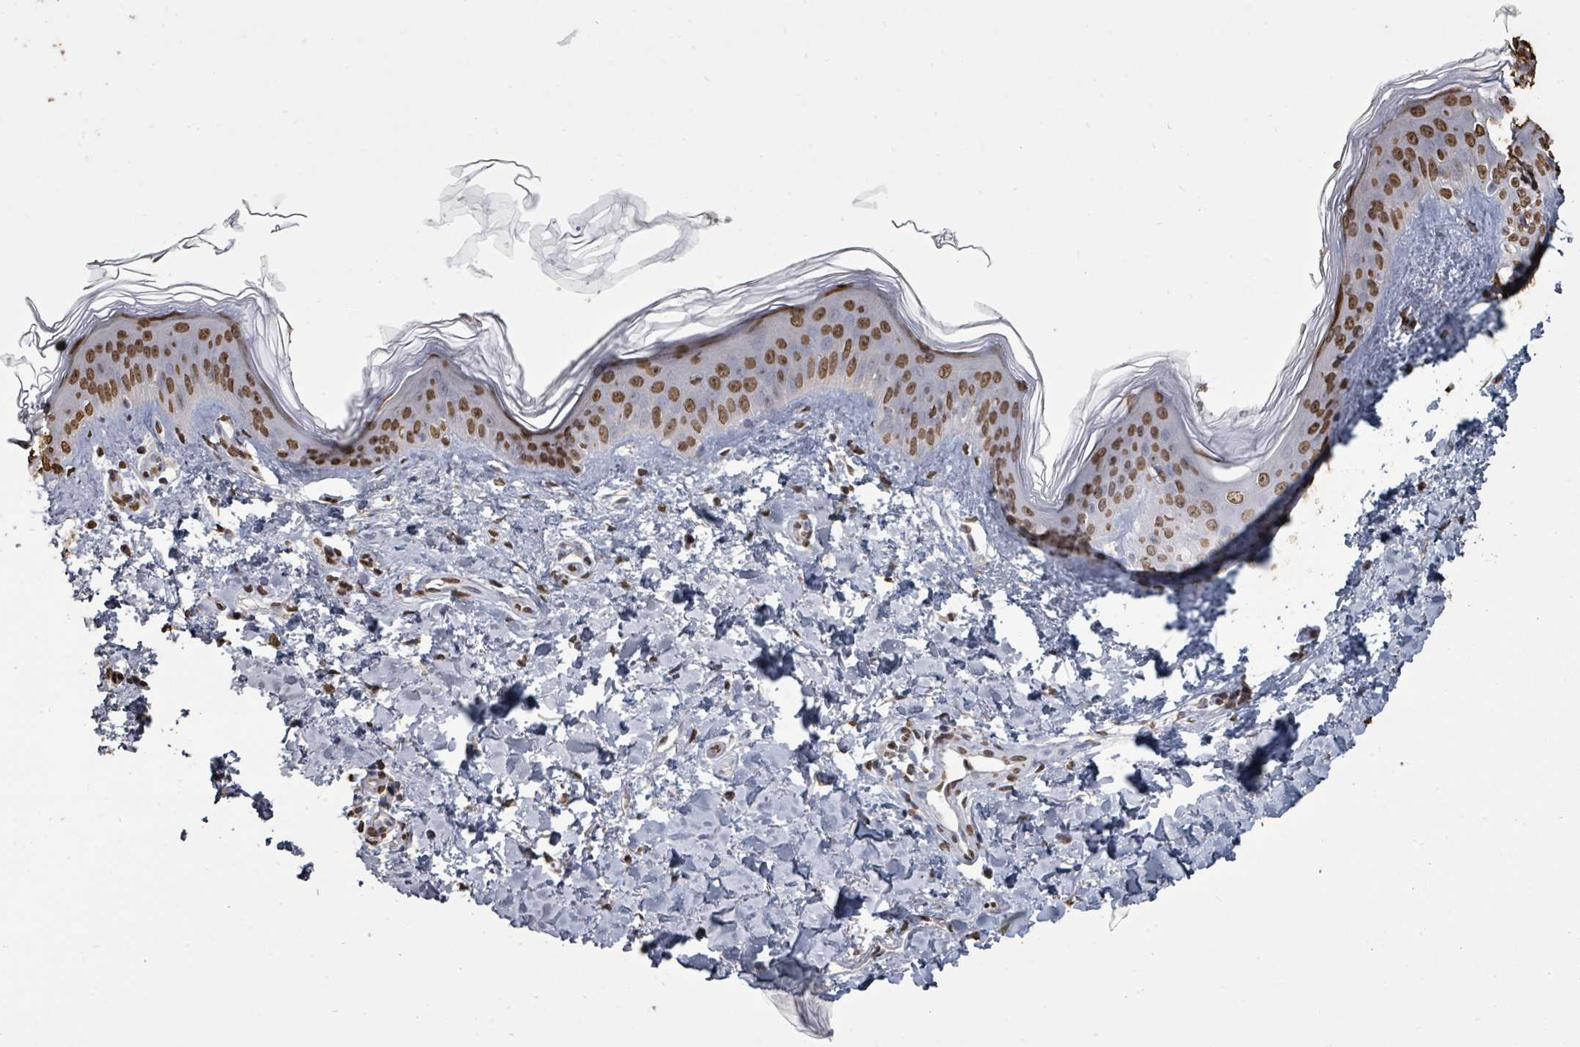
{"staining": {"intensity": "moderate", "quantity": ">75%", "location": "nuclear"}, "tissue": "skin", "cell_type": "Fibroblasts", "image_type": "normal", "snomed": [{"axis": "morphology", "description": "Normal tissue, NOS"}, {"axis": "topography", "description": "Skin"}], "caption": "Protein analysis of unremarkable skin shows moderate nuclear staining in approximately >75% of fibroblasts.", "gene": "MRPS12", "patient": {"sex": "female", "age": 41}}